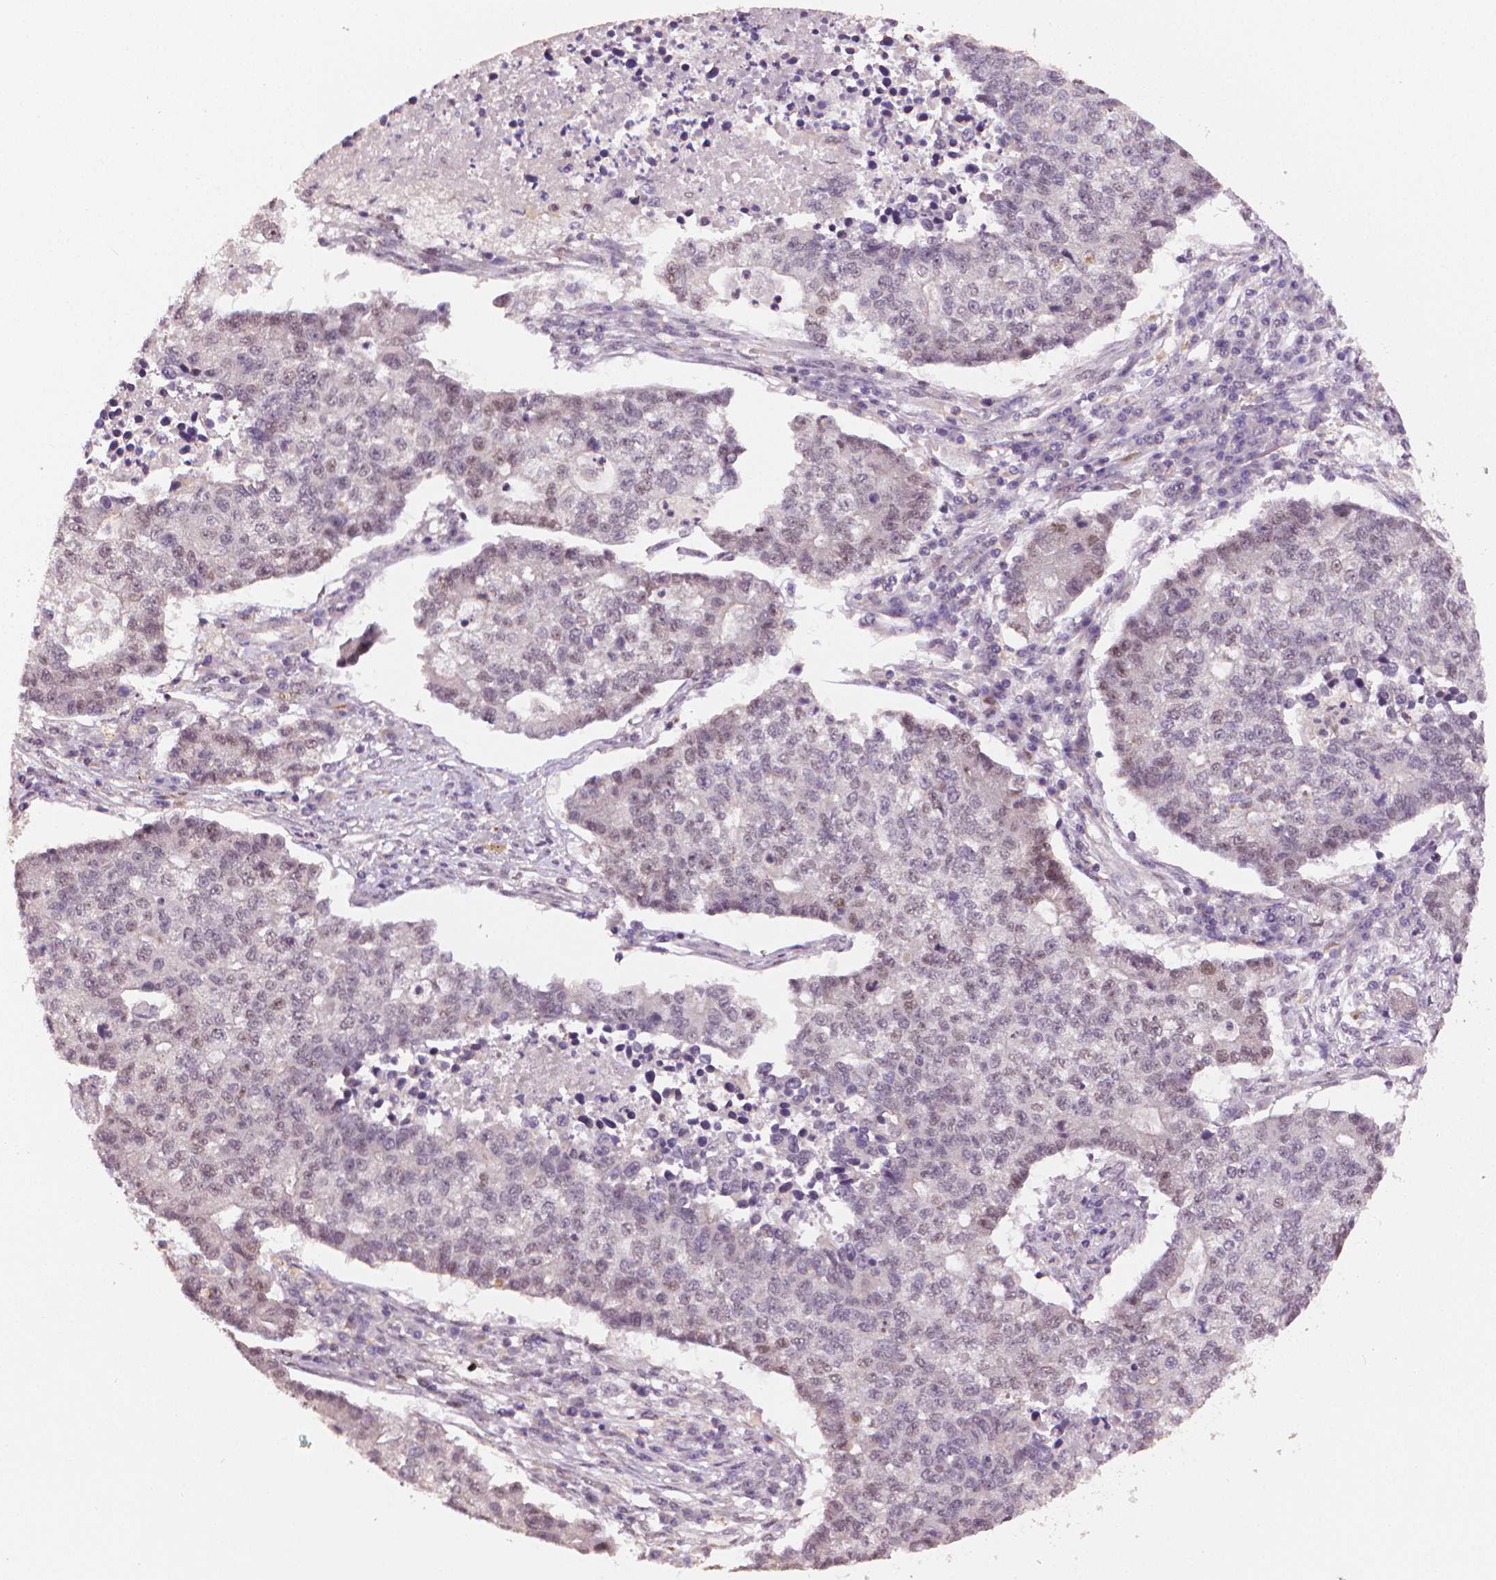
{"staining": {"intensity": "negative", "quantity": "none", "location": "none"}, "tissue": "lung cancer", "cell_type": "Tumor cells", "image_type": "cancer", "snomed": [{"axis": "morphology", "description": "Adenocarcinoma, NOS"}, {"axis": "topography", "description": "Lung"}], "caption": "Photomicrograph shows no significant protein positivity in tumor cells of lung cancer (adenocarcinoma).", "gene": "STAT3", "patient": {"sex": "male", "age": 57}}